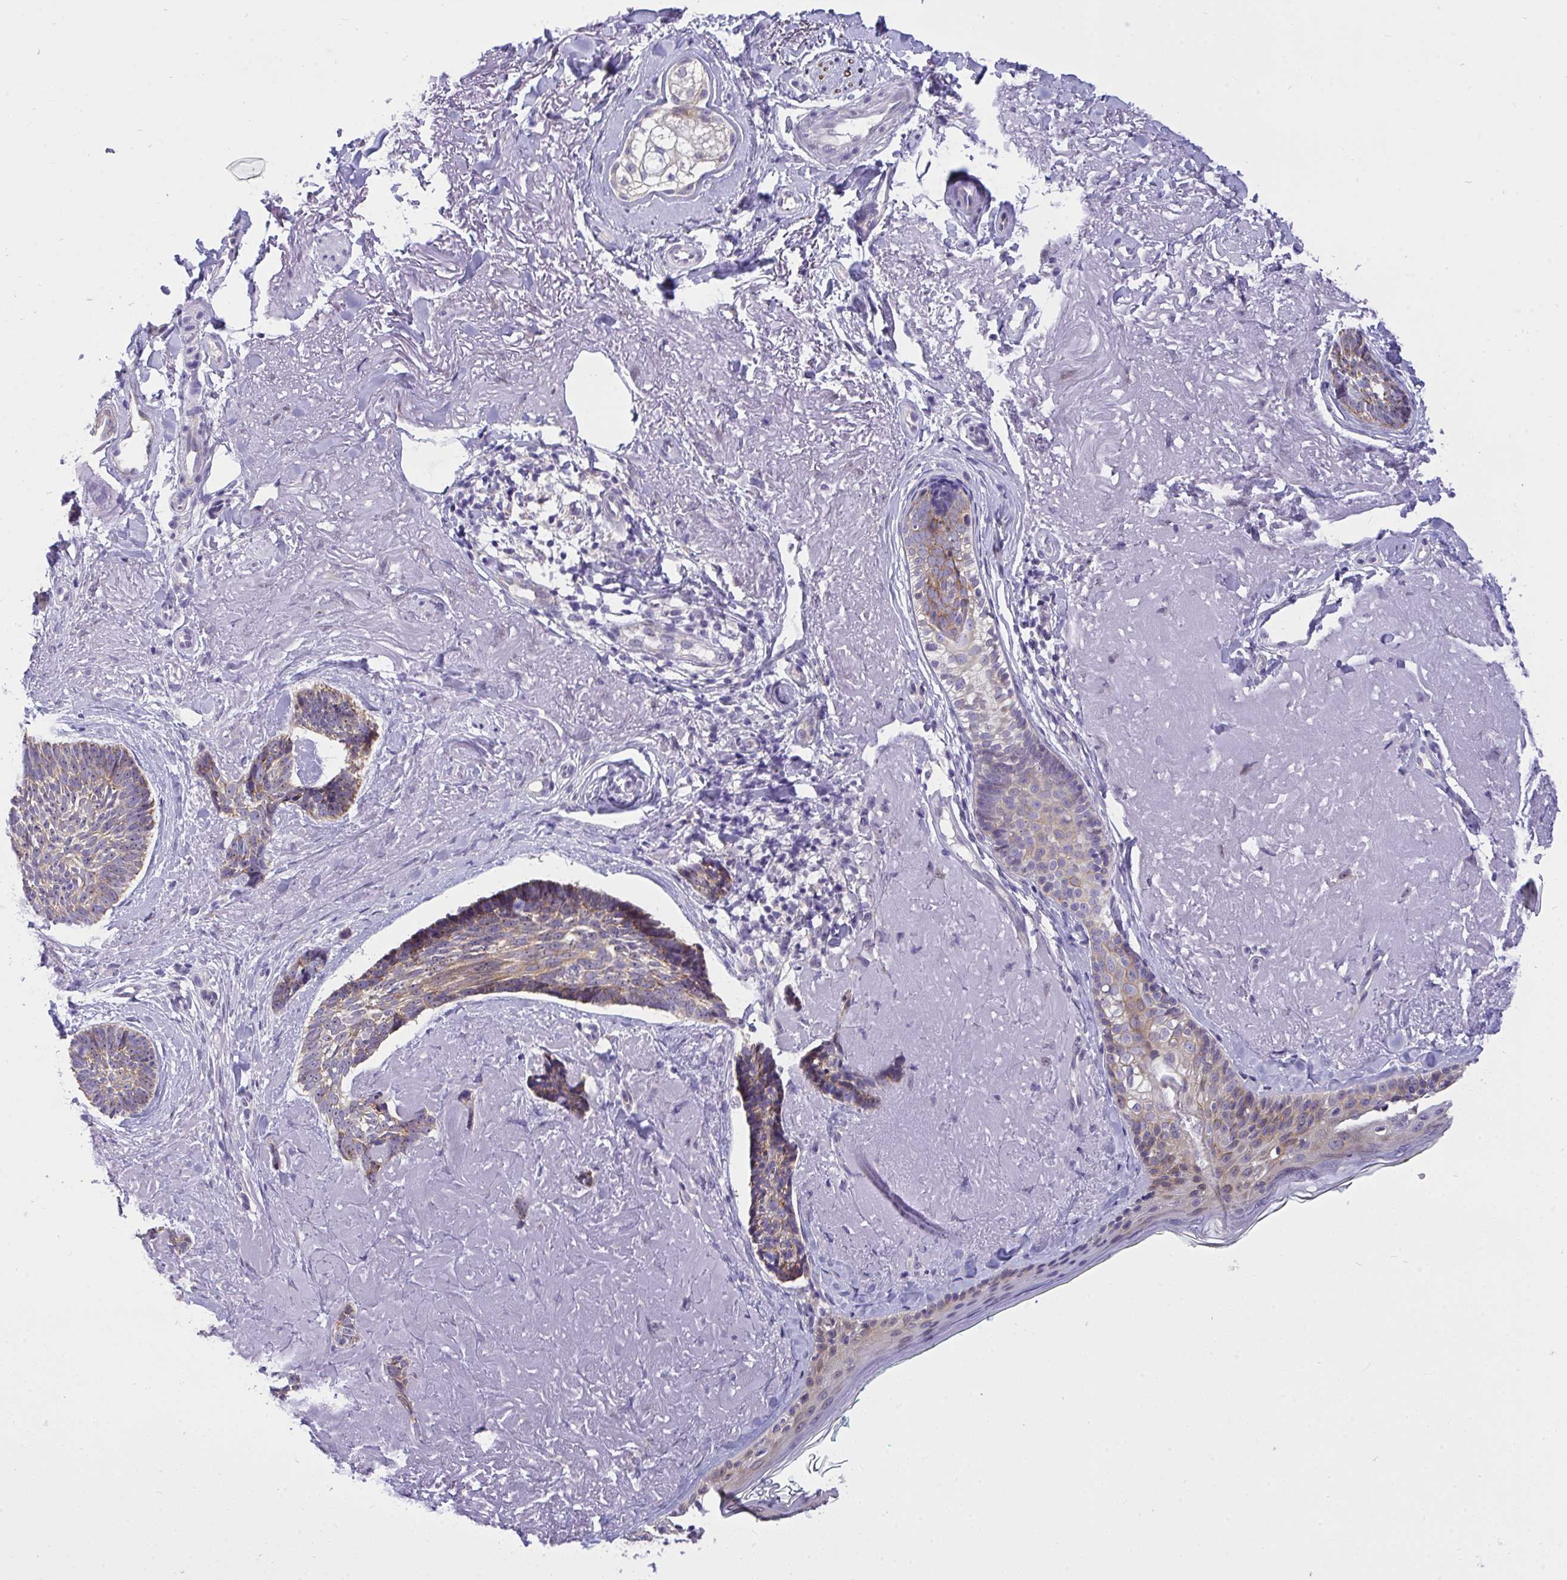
{"staining": {"intensity": "weak", "quantity": "<25%", "location": "cytoplasmic/membranous"}, "tissue": "skin cancer", "cell_type": "Tumor cells", "image_type": "cancer", "snomed": [{"axis": "morphology", "description": "Basal cell carcinoma"}, {"axis": "topography", "description": "Skin"}, {"axis": "topography", "description": "Skin of face"}, {"axis": "topography", "description": "Skin of nose"}], "caption": "An IHC image of skin cancer is shown. There is no staining in tumor cells of skin cancer.", "gene": "VGLL3", "patient": {"sex": "female", "age": 86}}